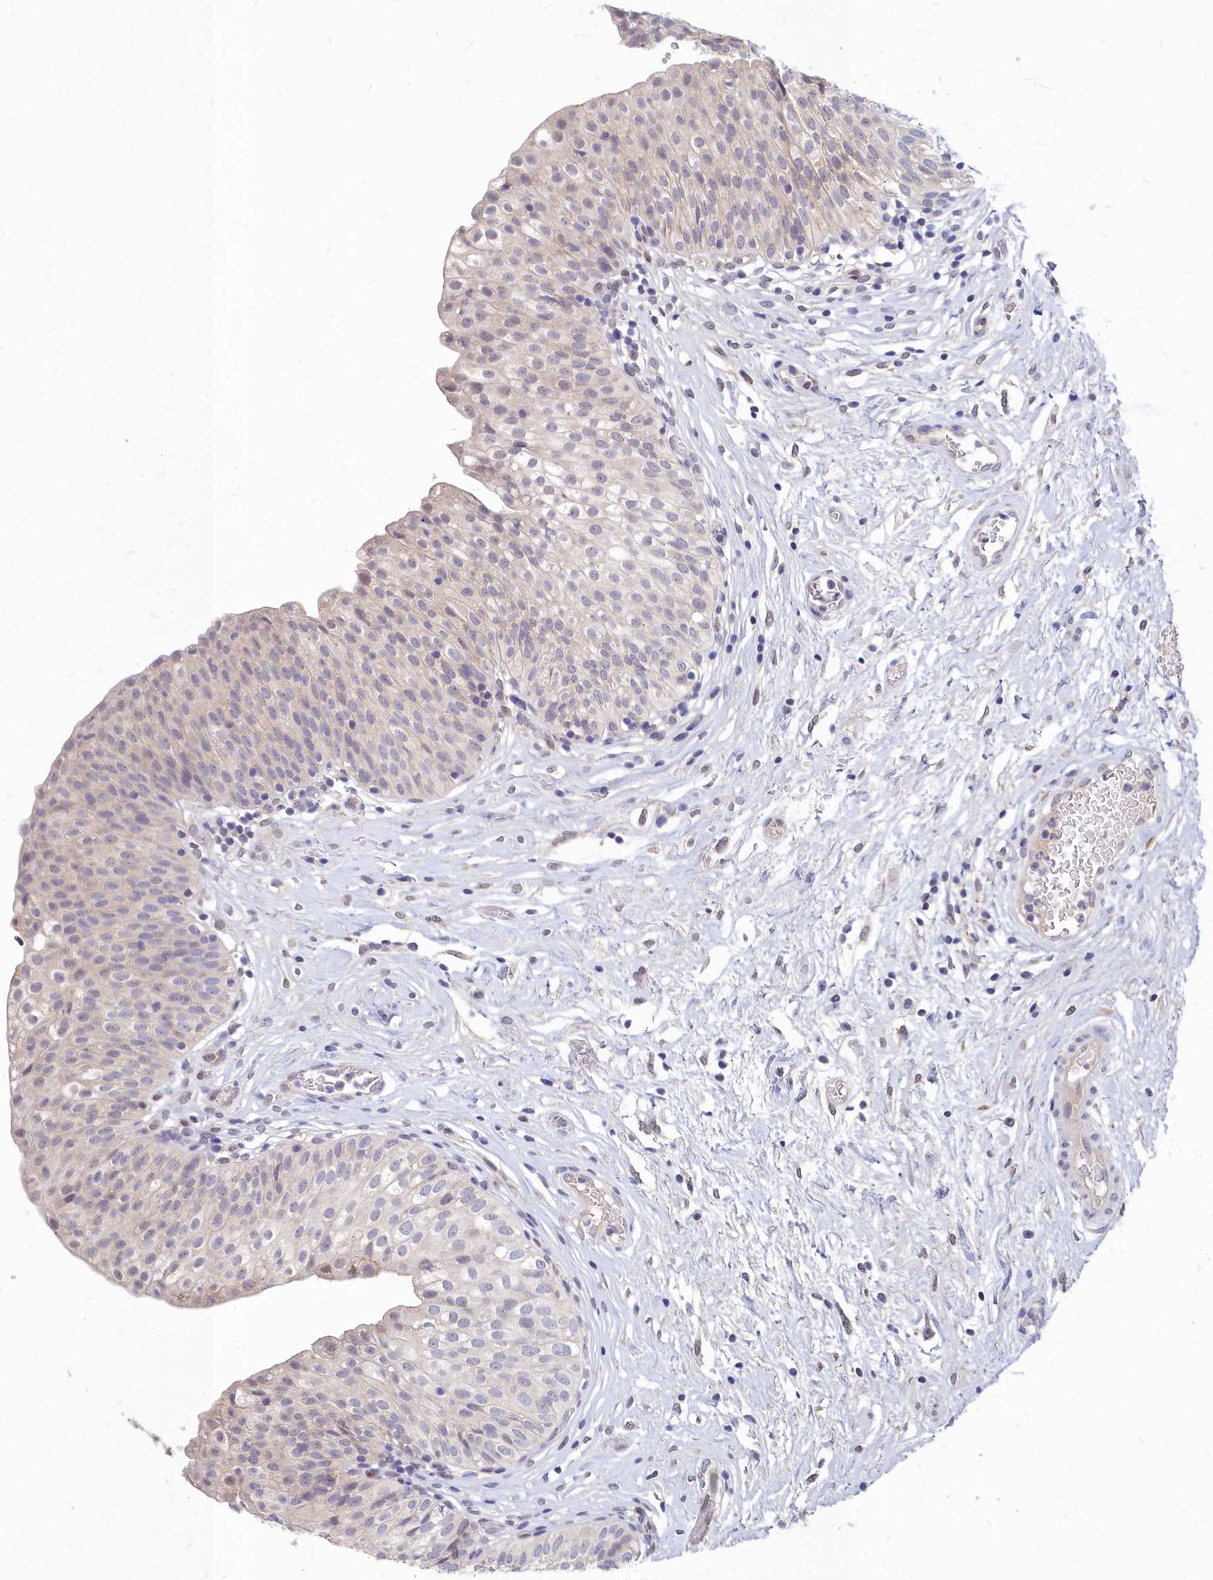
{"staining": {"intensity": "weak", "quantity": "25%-75%", "location": "nuclear"}, "tissue": "urinary bladder", "cell_type": "Urothelial cells", "image_type": "normal", "snomed": [{"axis": "morphology", "description": "Normal tissue, NOS"}, {"axis": "topography", "description": "Urinary bladder"}], "caption": "Human urinary bladder stained for a protein (brown) exhibits weak nuclear positive staining in approximately 25%-75% of urothelial cells.", "gene": "NOXA1", "patient": {"sex": "male", "age": 55}}